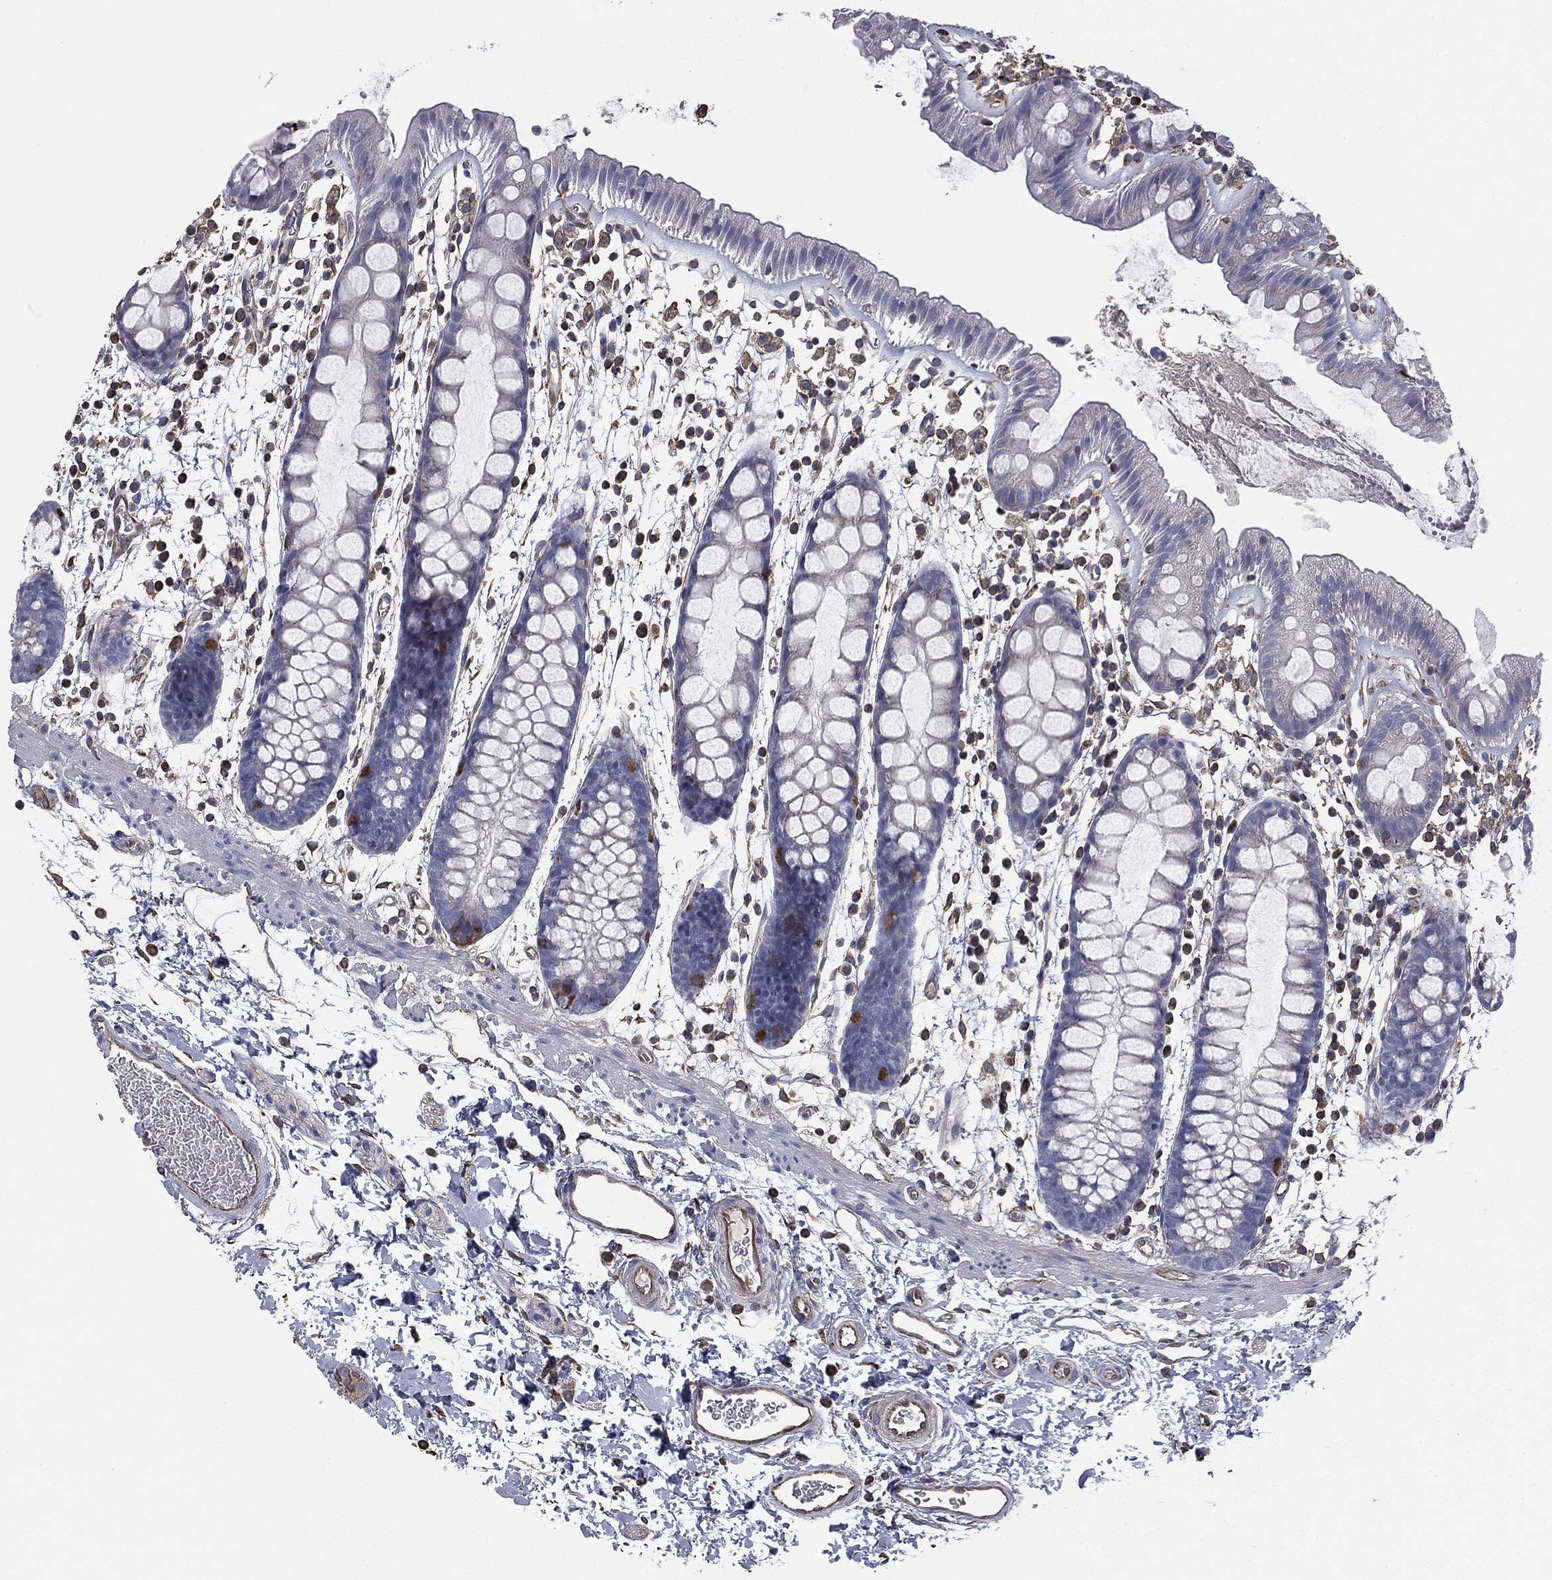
{"staining": {"intensity": "negative", "quantity": "none", "location": "none"}, "tissue": "rectum", "cell_type": "Glandular cells", "image_type": "normal", "snomed": [{"axis": "morphology", "description": "Normal tissue, NOS"}, {"axis": "topography", "description": "Rectum"}], "caption": "Immunohistochemistry (IHC) of benign rectum displays no staining in glandular cells. (Stains: DAB immunohistochemistry (IHC) with hematoxylin counter stain, Microscopy: brightfield microscopy at high magnification).", "gene": "SCUBE1", "patient": {"sex": "male", "age": 57}}